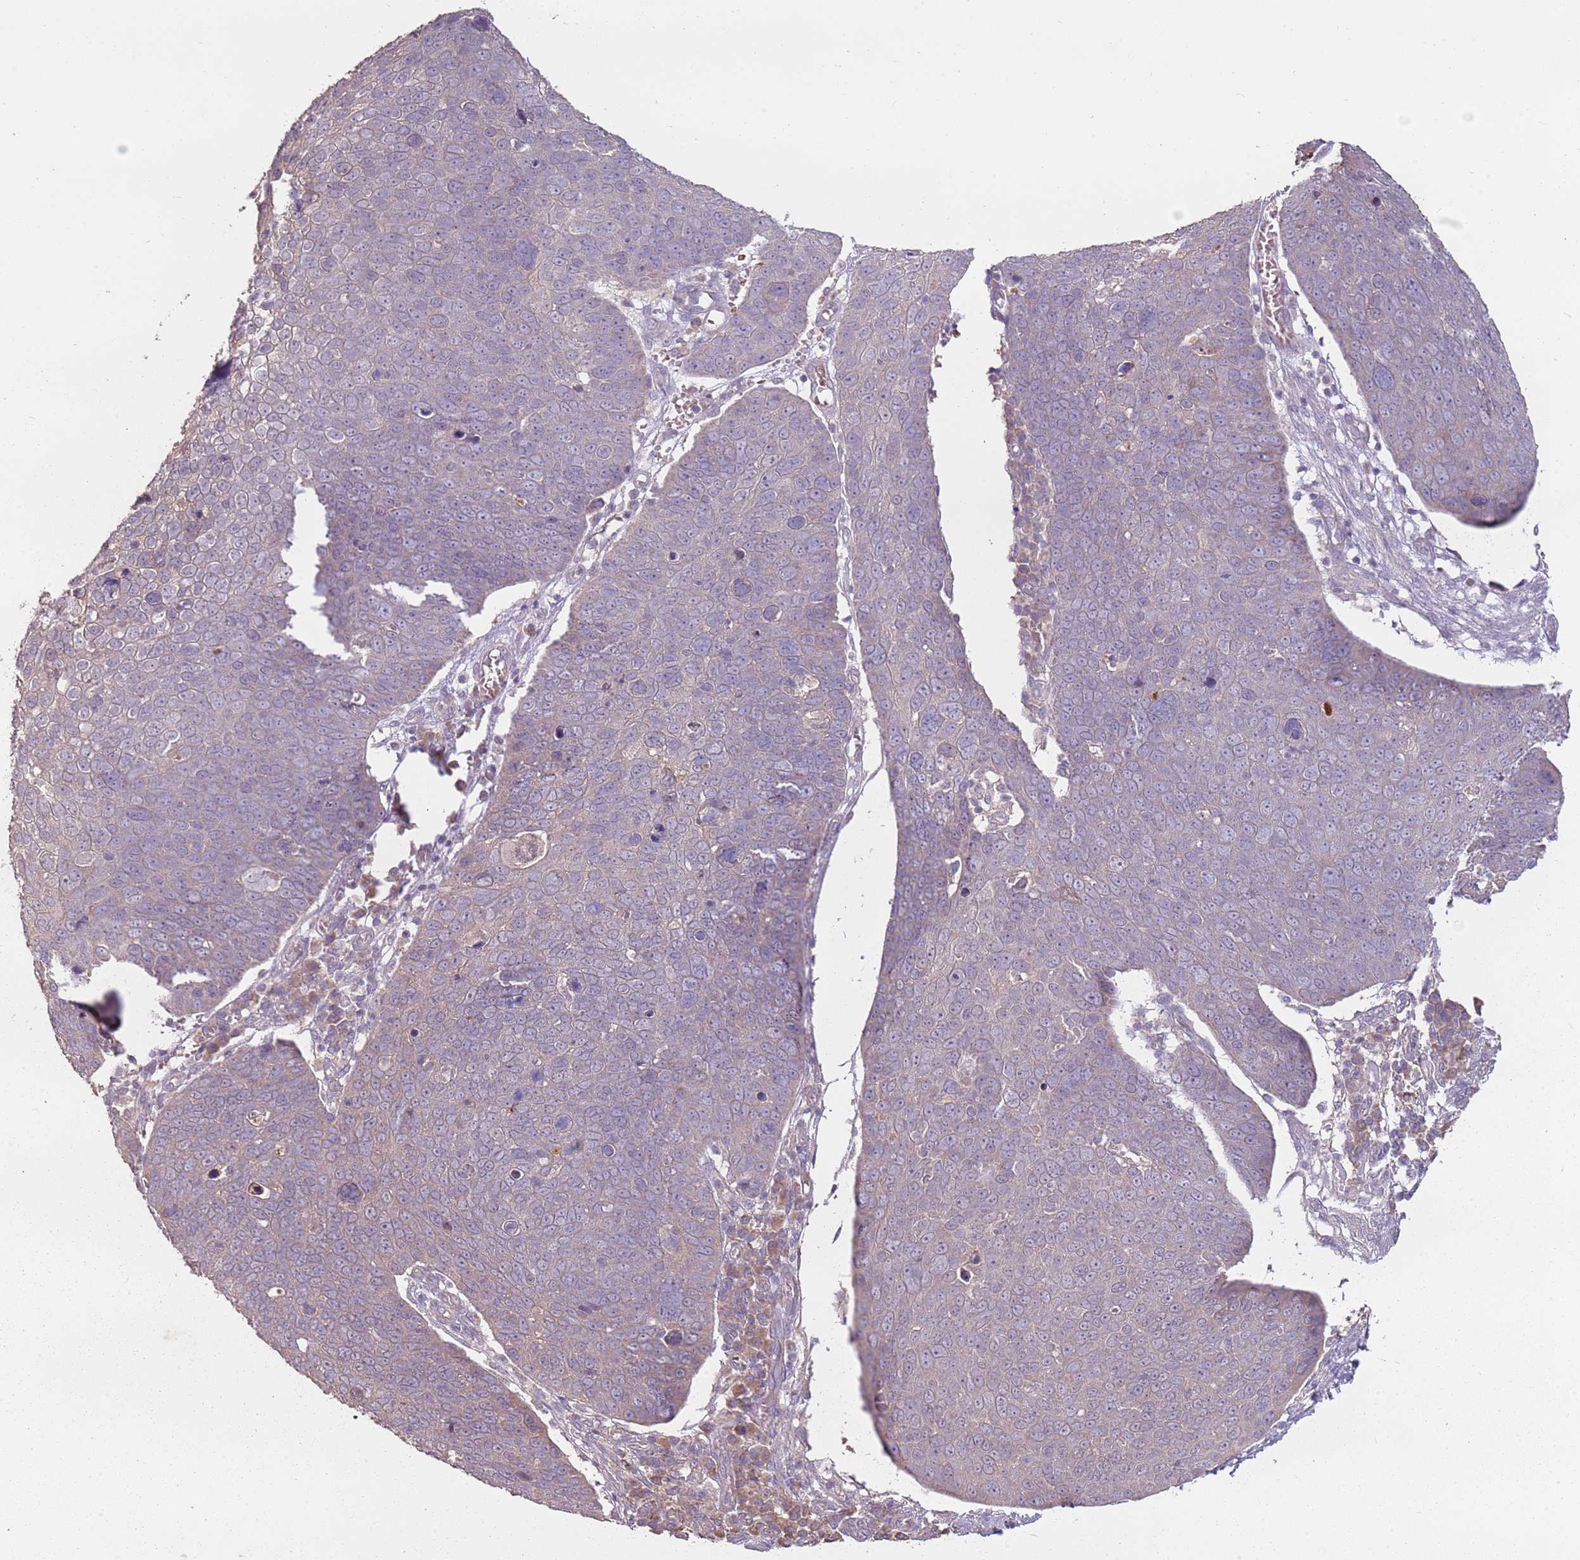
{"staining": {"intensity": "negative", "quantity": "none", "location": "none"}, "tissue": "skin cancer", "cell_type": "Tumor cells", "image_type": "cancer", "snomed": [{"axis": "morphology", "description": "Squamous cell carcinoma, NOS"}, {"axis": "topography", "description": "Skin"}], "caption": "There is no significant expression in tumor cells of skin squamous cell carcinoma. The staining was performed using DAB (3,3'-diaminobenzidine) to visualize the protein expression in brown, while the nuclei were stained in blue with hematoxylin (Magnification: 20x).", "gene": "TEKT4", "patient": {"sex": "male", "age": 71}}